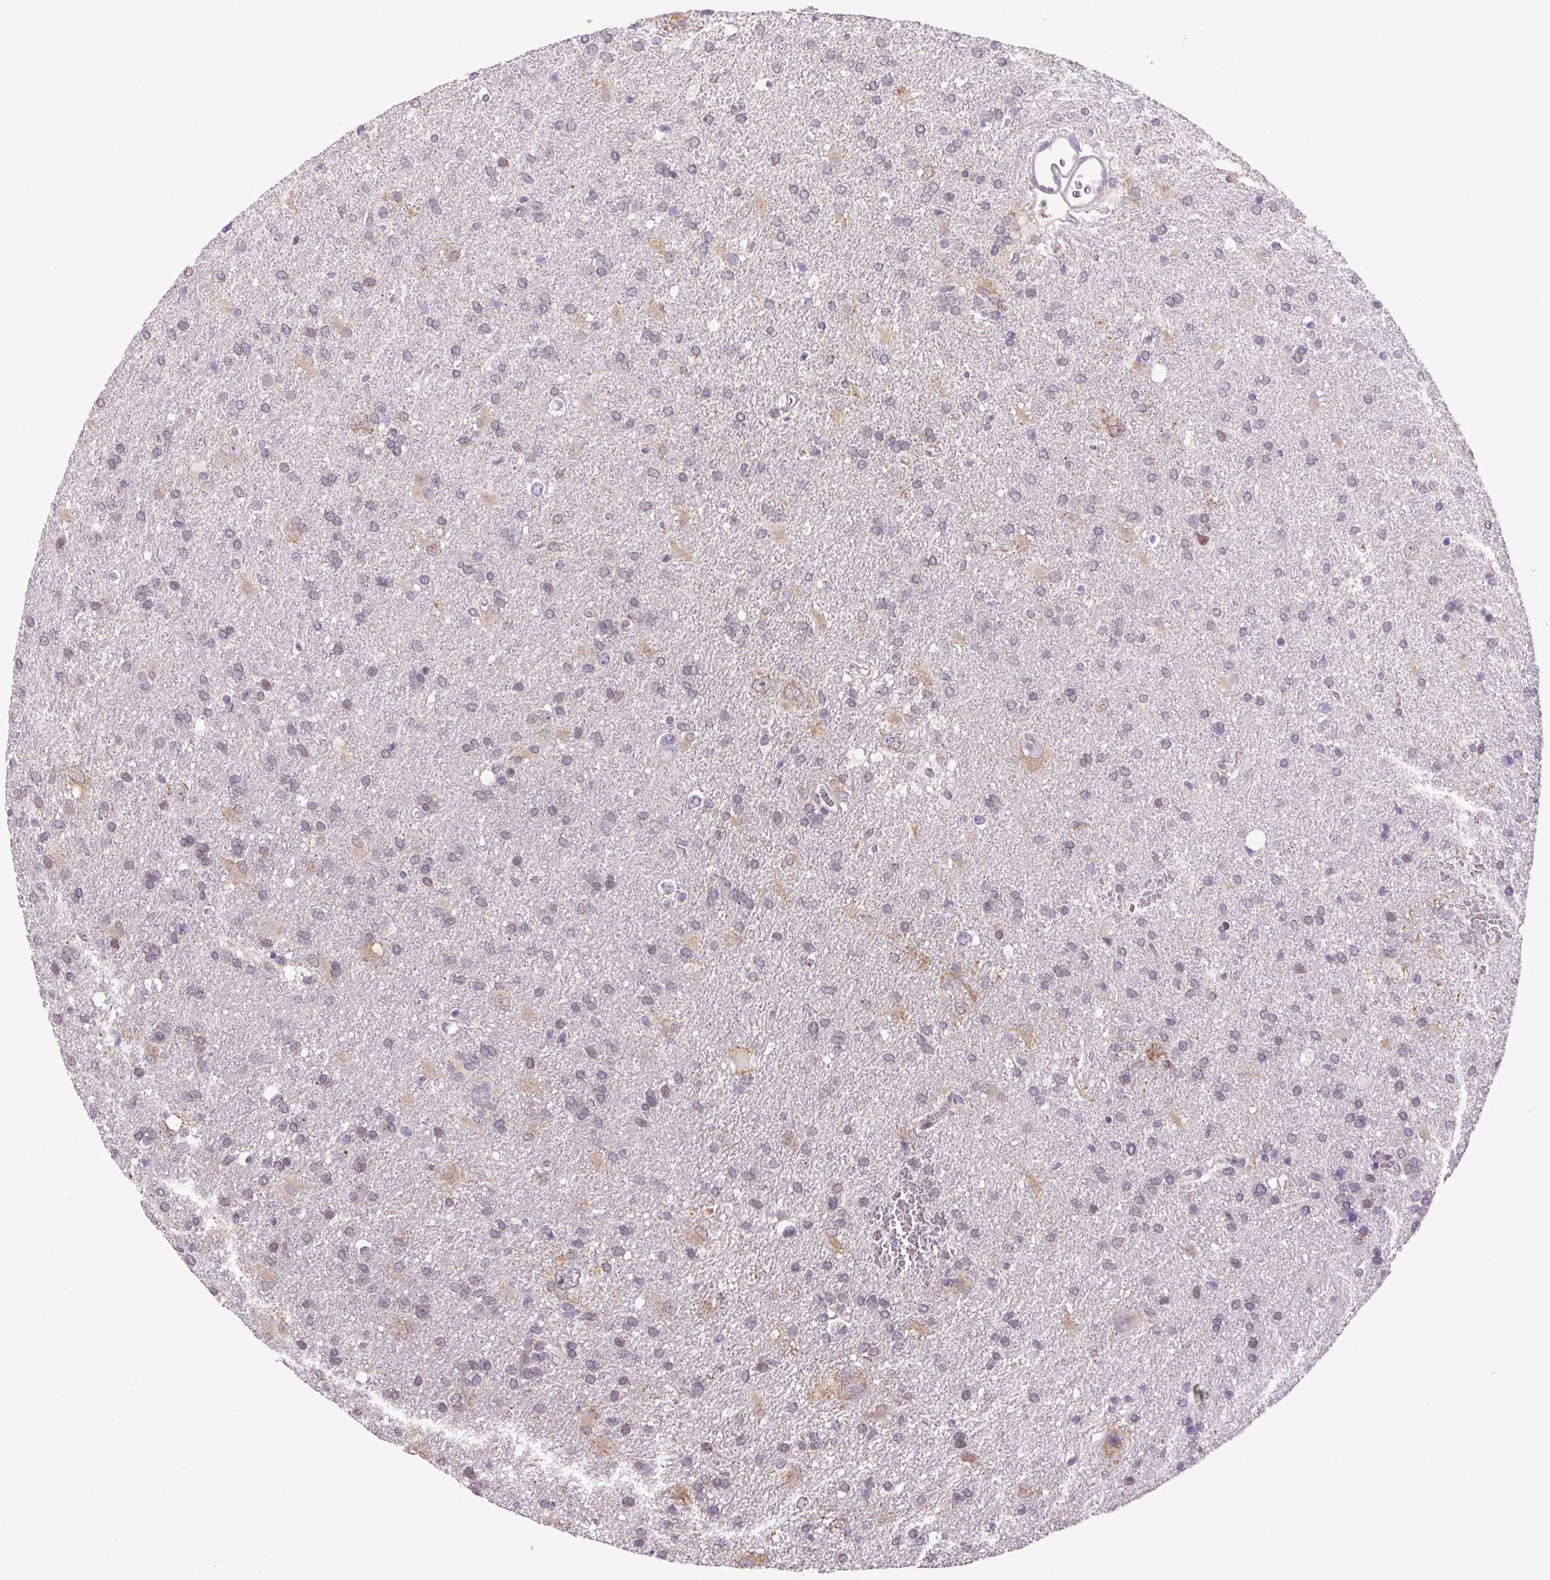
{"staining": {"intensity": "negative", "quantity": "none", "location": "none"}, "tissue": "glioma", "cell_type": "Tumor cells", "image_type": "cancer", "snomed": [{"axis": "morphology", "description": "Glioma, malignant, Low grade"}, {"axis": "topography", "description": "Brain"}], "caption": "Immunohistochemistry of glioma reveals no positivity in tumor cells.", "gene": "AKR1E2", "patient": {"sex": "male", "age": 66}}